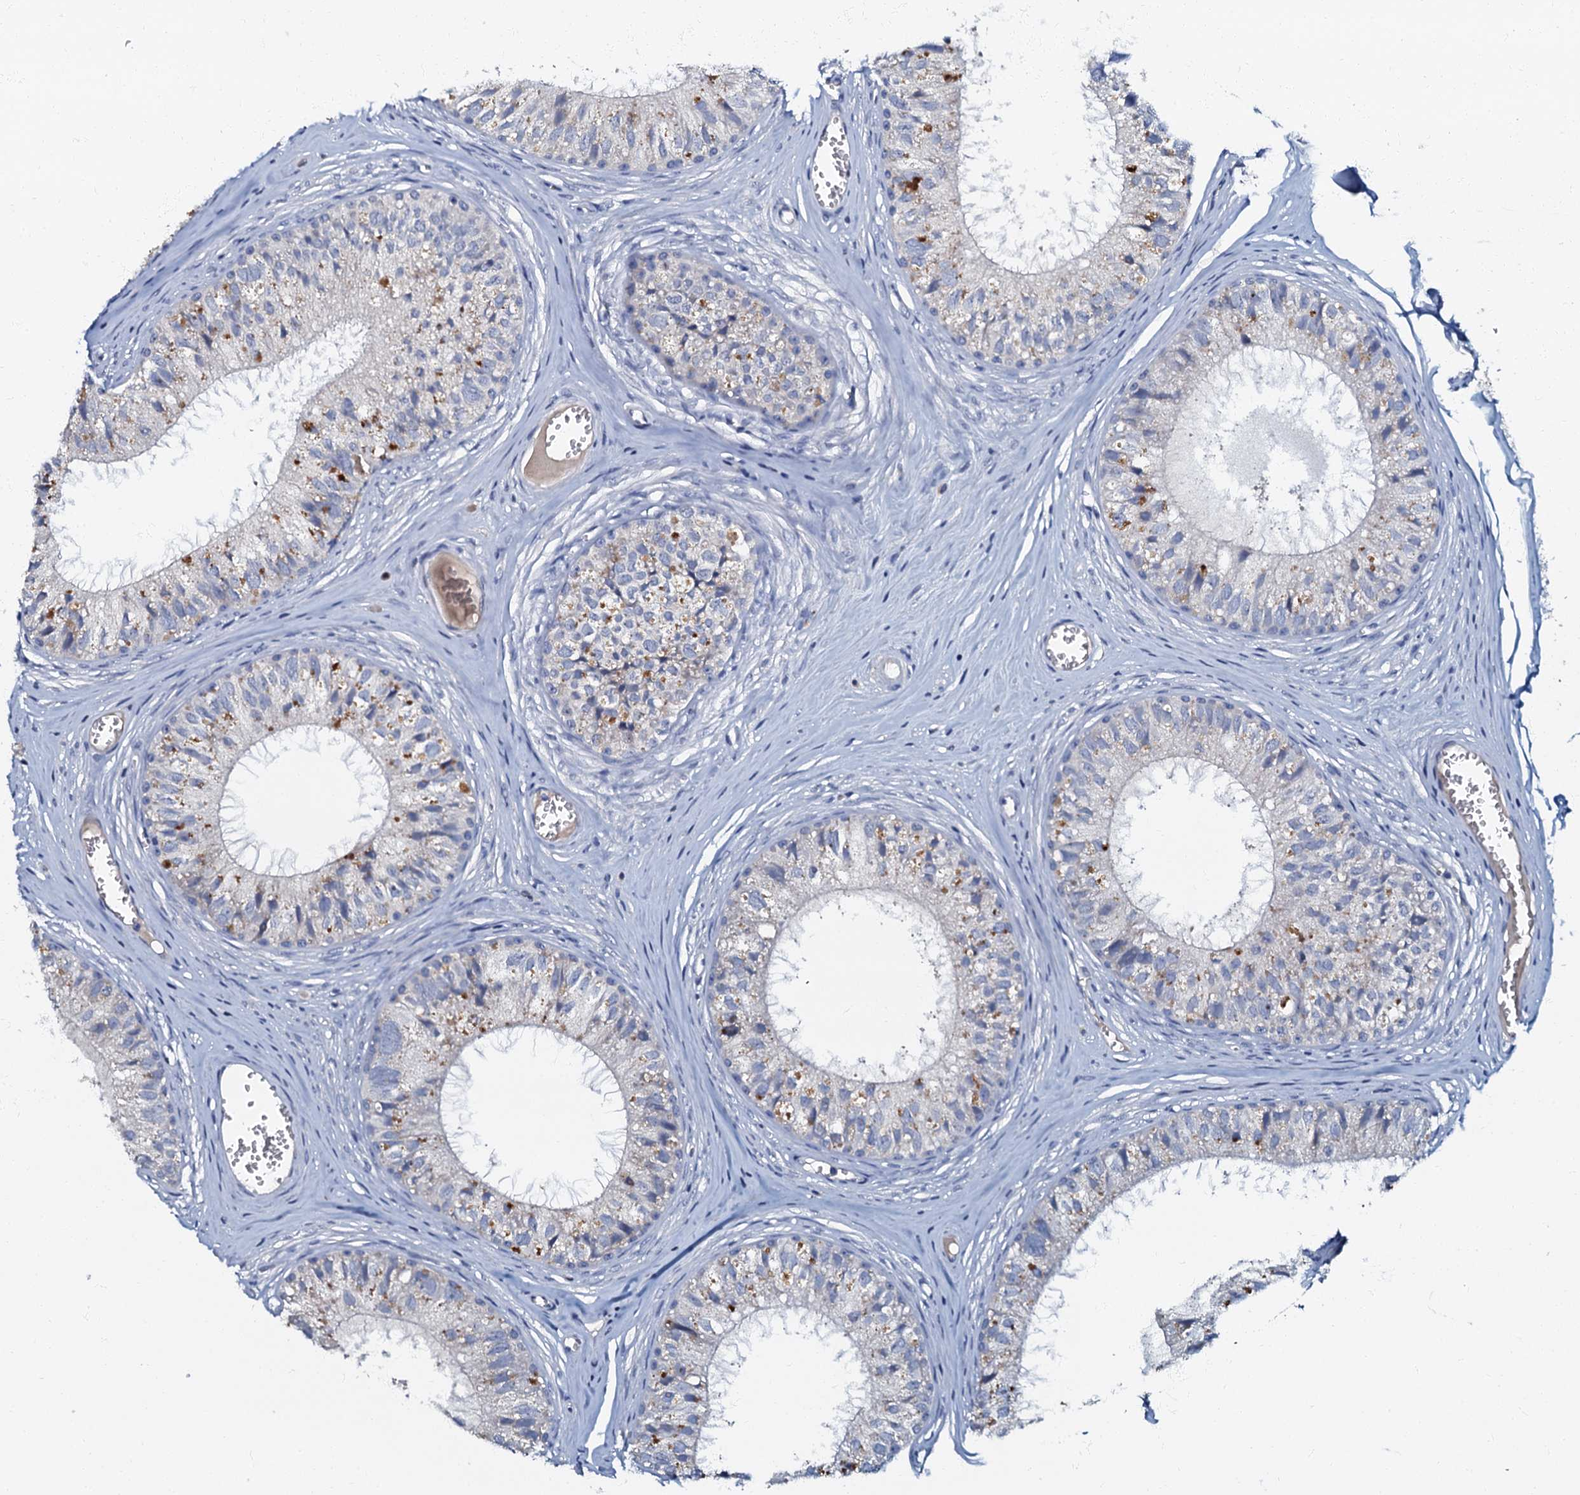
{"staining": {"intensity": "moderate", "quantity": "<25%", "location": "cytoplasmic/membranous"}, "tissue": "epididymis", "cell_type": "Glandular cells", "image_type": "normal", "snomed": [{"axis": "morphology", "description": "Normal tissue, NOS"}, {"axis": "topography", "description": "Epididymis"}], "caption": "This image shows immunohistochemistry staining of normal human epididymis, with low moderate cytoplasmic/membranous positivity in approximately <25% of glandular cells.", "gene": "OLAH", "patient": {"sex": "male", "age": 36}}